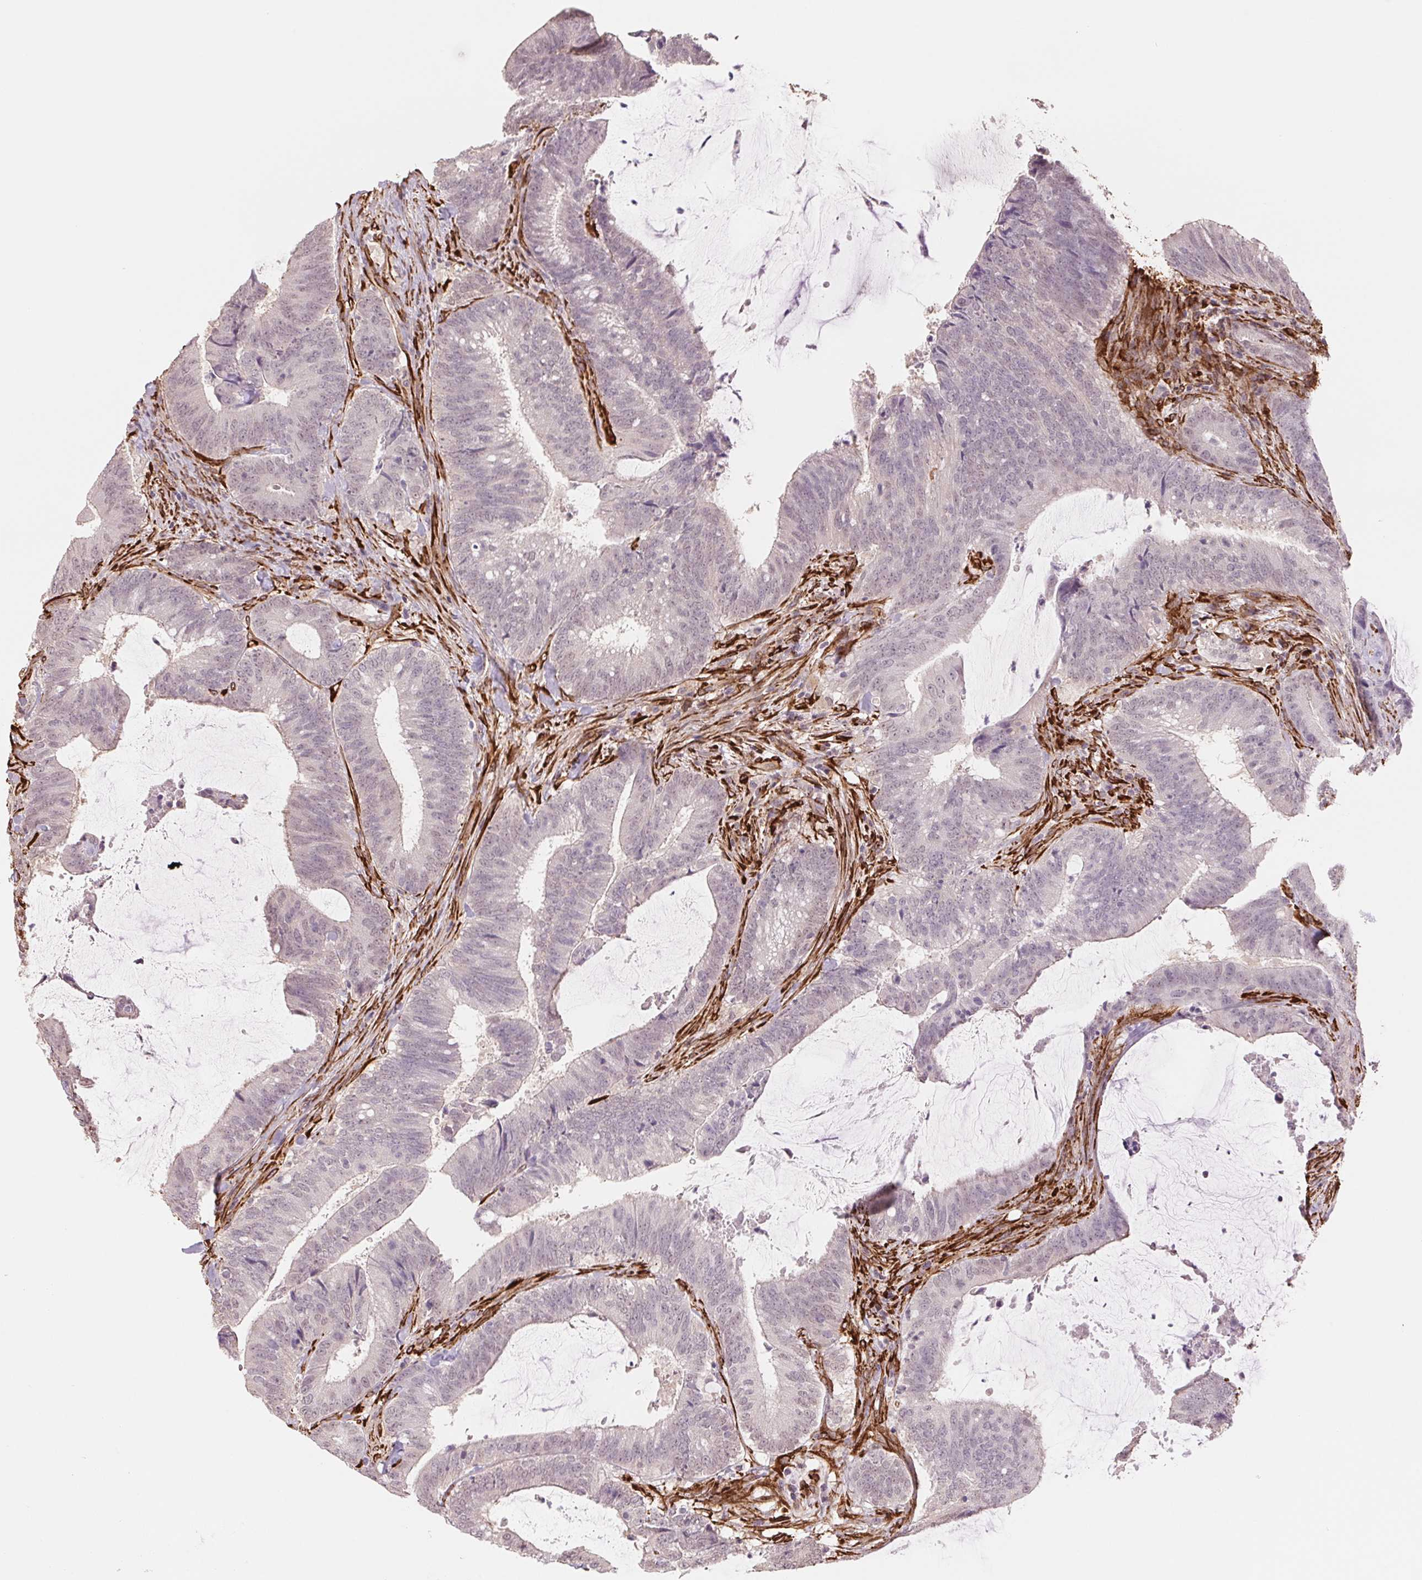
{"staining": {"intensity": "negative", "quantity": "none", "location": "none"}, "tissue": "colorectal cancer", "cell_type": "Tumor cells", "image_type": "cancer", "snomed": [{"axis": "morphology", "description": "Adenocarcinoma, NOS"}, {"axis": "topography", "description": "Colon"}], "caption": "Tumor cells are negative for protein expression in human colorectal cancer (adenocarcinoma).", "gene": "FKBP10", "patient": {"sex": "female", "age": 43}}